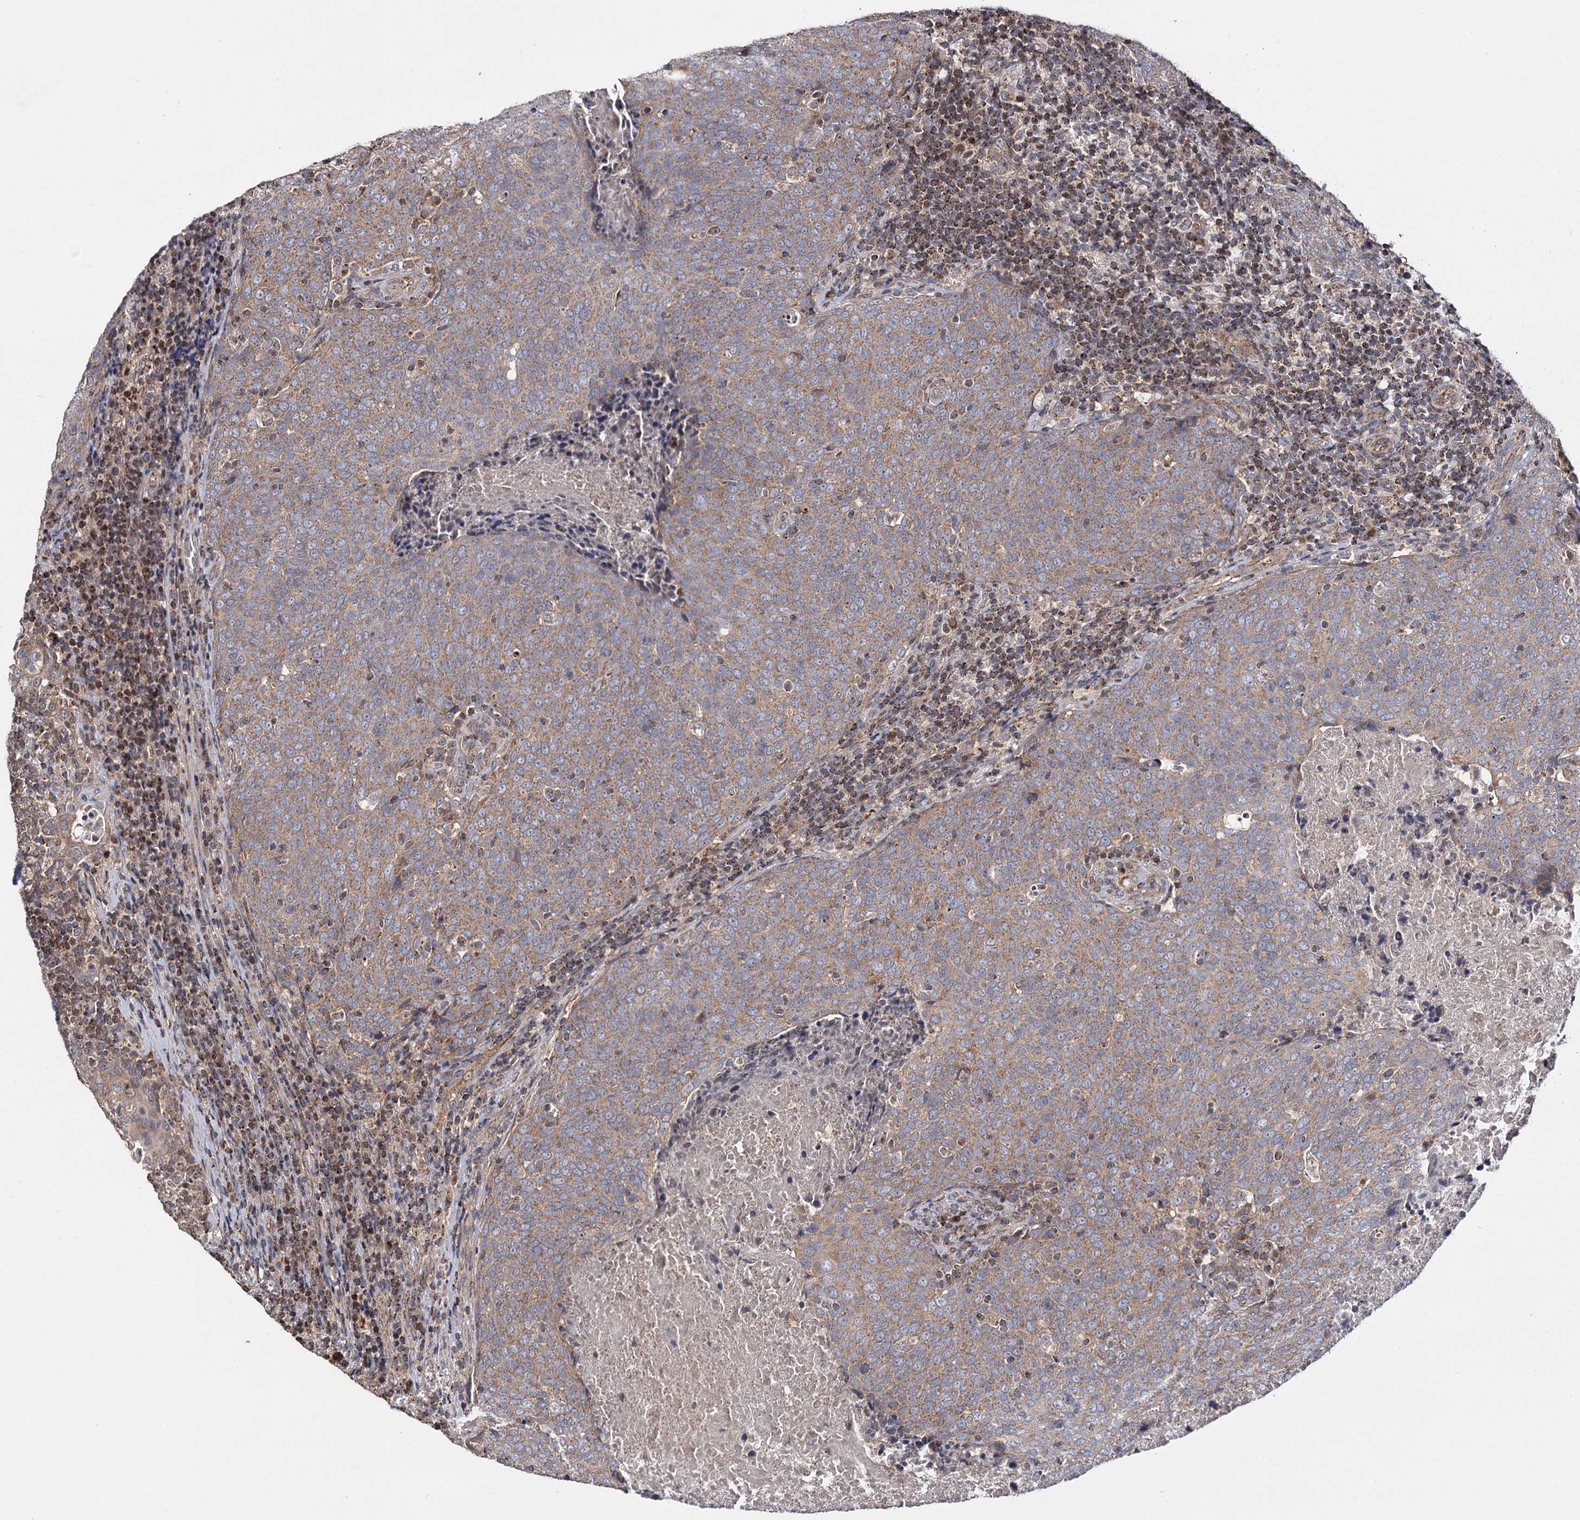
{"staining": {"intensity": "moderate", "quantity": ">75%", "location": "cytoplasmic/membranous"}, "tissue": "head and neck cancer", "cell_type": "Tumor cells", "image_type": "cancer", "snomed": [{"axis": "morphology", "description": "Squamous cell carcinoma, NOS"}, {"axis": "morphology", "description": "Squamous cell carcinoma, metastatic, NOS"}, {"axis": "topography", "description": "Lymph node"}, {"axis": "topography", "description": "Head-Neck"}], "caption": "IHC staining of head and neck cancer (metastatic squamous cell carcinoma), which reveals medium levels of moderate cytoplasmic/membranous positivity in about >75% of tumor cells indicating moderate cytoplasmic/membranous protein staining. The staining was performed using DAB (3,3'-diaminobenzidine) (brown) for protein detection and nuclei were counterstained in hematoxylin (blue).", "gene": "CEP76", "patient": {"sex": "male", "age": 62}}